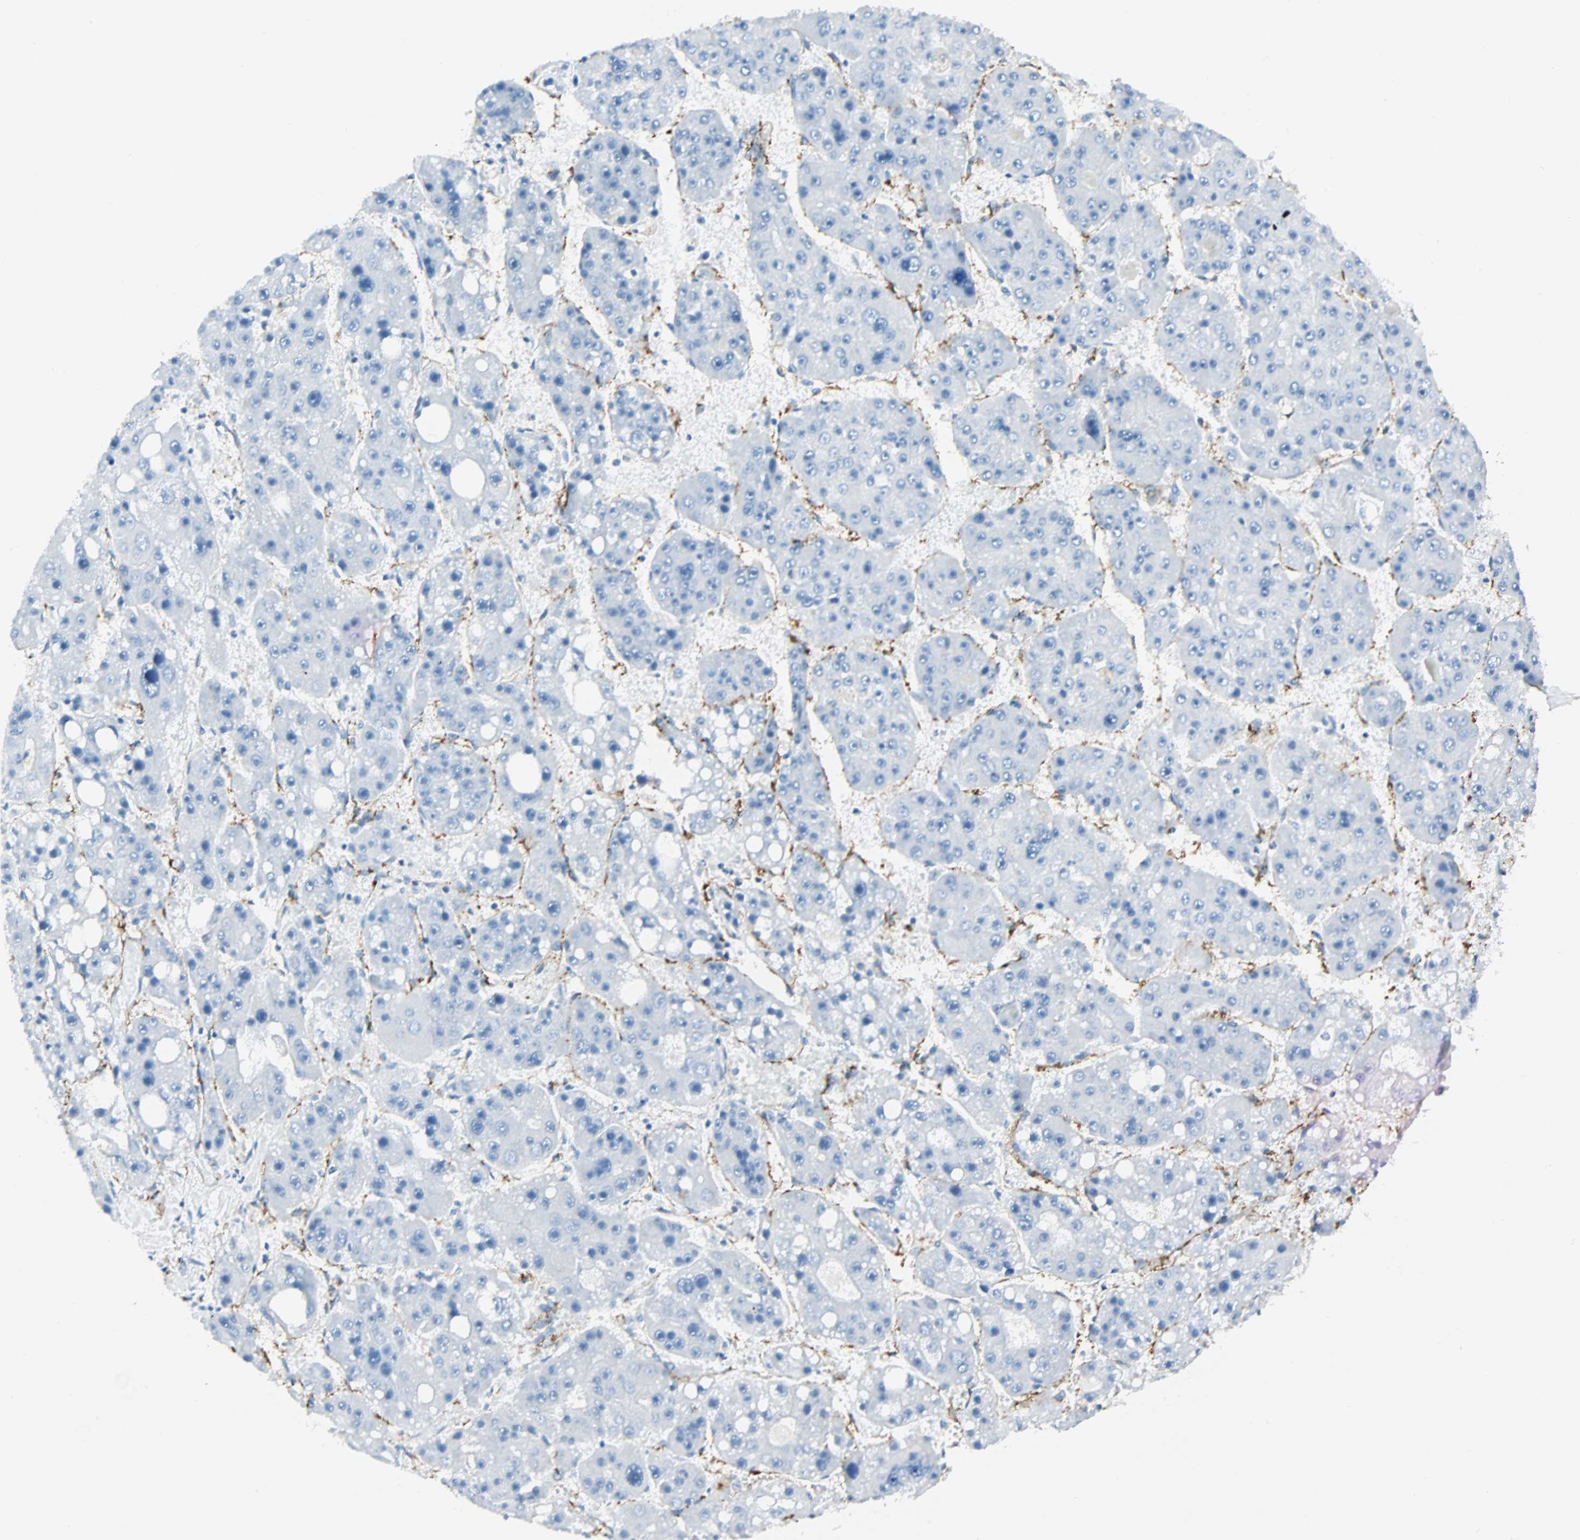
{"staining": {"intensity": "negative", "quantity": "none", "location": "none"}, "tissue": "liver cancer", "cell_type": "Tumor cells", "image_type": "cancer", "snomed": [{"axis": "morphology", "description": "Carcinoma, Hepatocellular, NOS"}, {"axis": "topography", "description": "Liver"}], "caption": "Hepatocellular carcinoma (liver) was stained to show a protein in brown. There is no significant expression in tumor cells. The staining is performed using DAB brown chromogen with nuclei counter-stained in using hematoxylin.", "gene": "VPS9D1", "patient": {"sex": "female", "age": 61}}